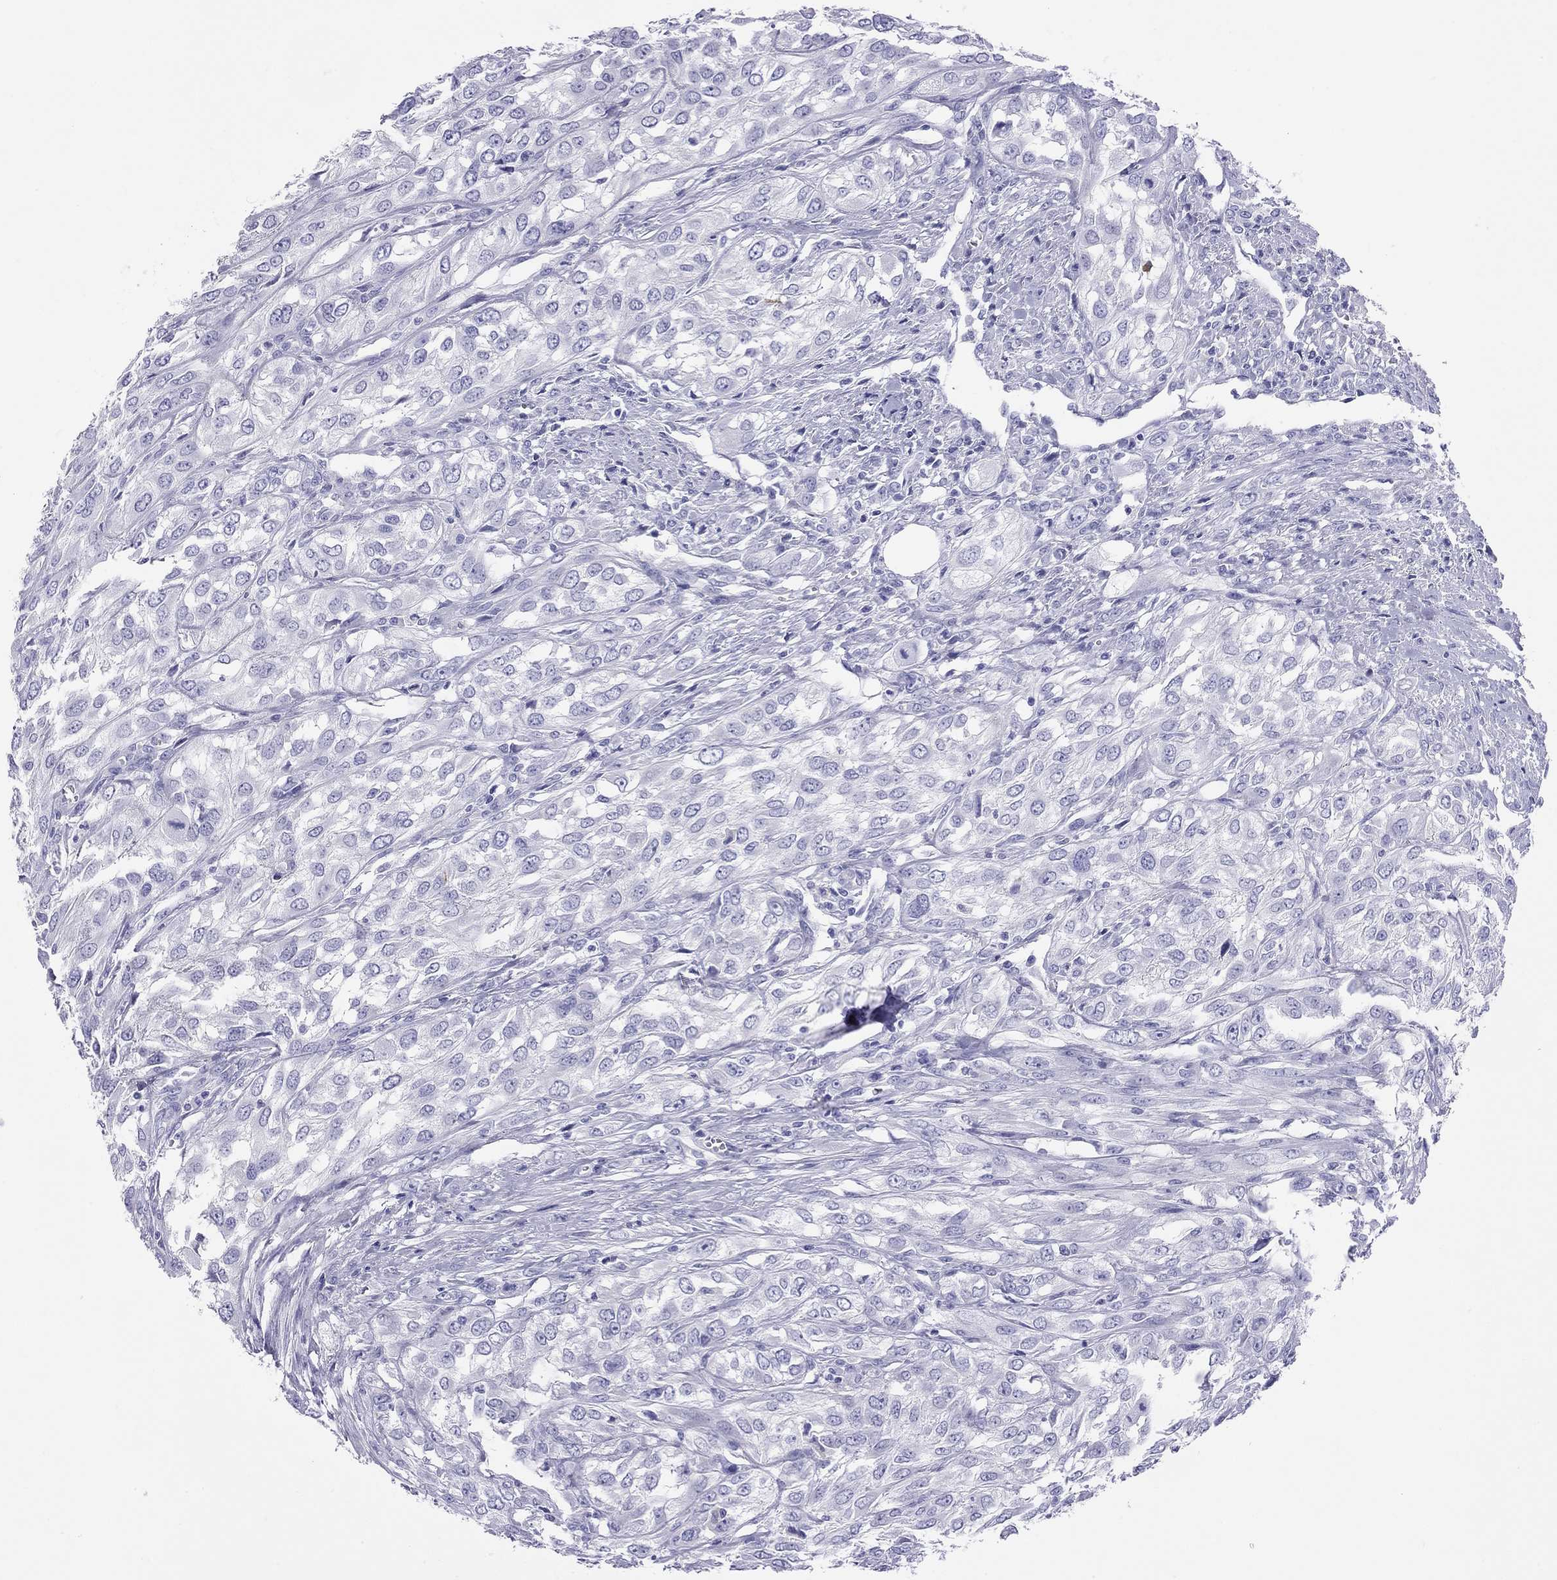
{"staining": {"intensity": "negative", "quantity": "none", "location": "none"}, "tissue": "urothelial cancer", "cell_type": "Tumor cells", "image_type": "cancer", "snomed": [{"axis": "morphology", "description": "Urothelial carcinoma, High grade"}, {"axis": "topography", "description": "Urinary bladder"}], "caption": "Micrograph shows no protein positivity in tumor cells of urothelial cancer tissue.", "gene": "HLA-DQB2", "patient": {"sex": "male", "age": 67}}